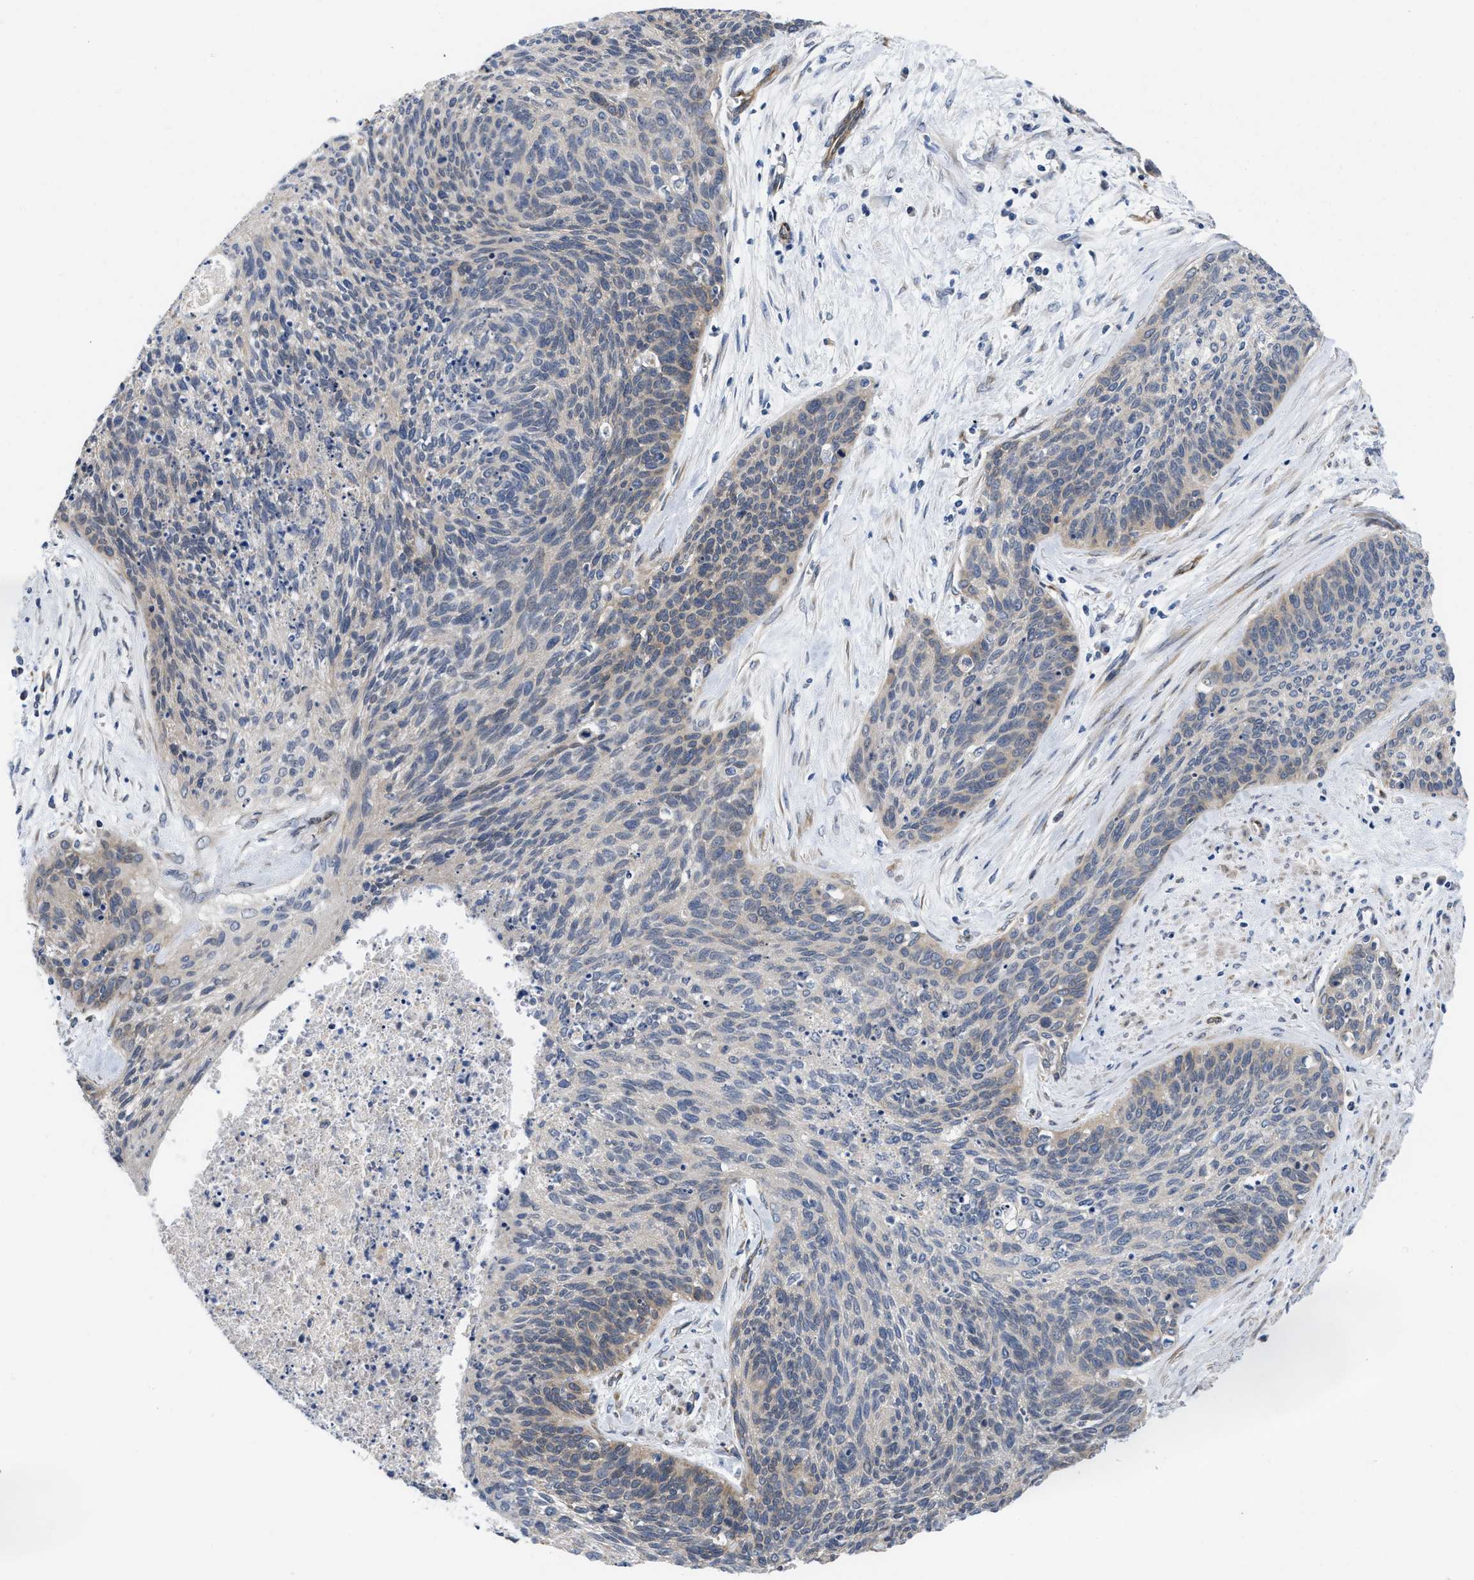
{"staining": {"intensity": "weak", "quantity": "<25%", "location": "cytoplasmic/membranous"}, "tissue": "cervical cancer", "cell_type": "Tumor cells", "image_type": "cancer", "snomed": [{"axis": "morphology", "description": "Squamous cell carcinoma, NOS"}, {"axis": "topography", "description": "Cervix"}], "caption": "The photomicrograph exhibits no significant expression in tumor cells of squamous cell carcinoma (cervical).", "gene": "EOGT", "patient": {"sex": "female", "age": 55}}